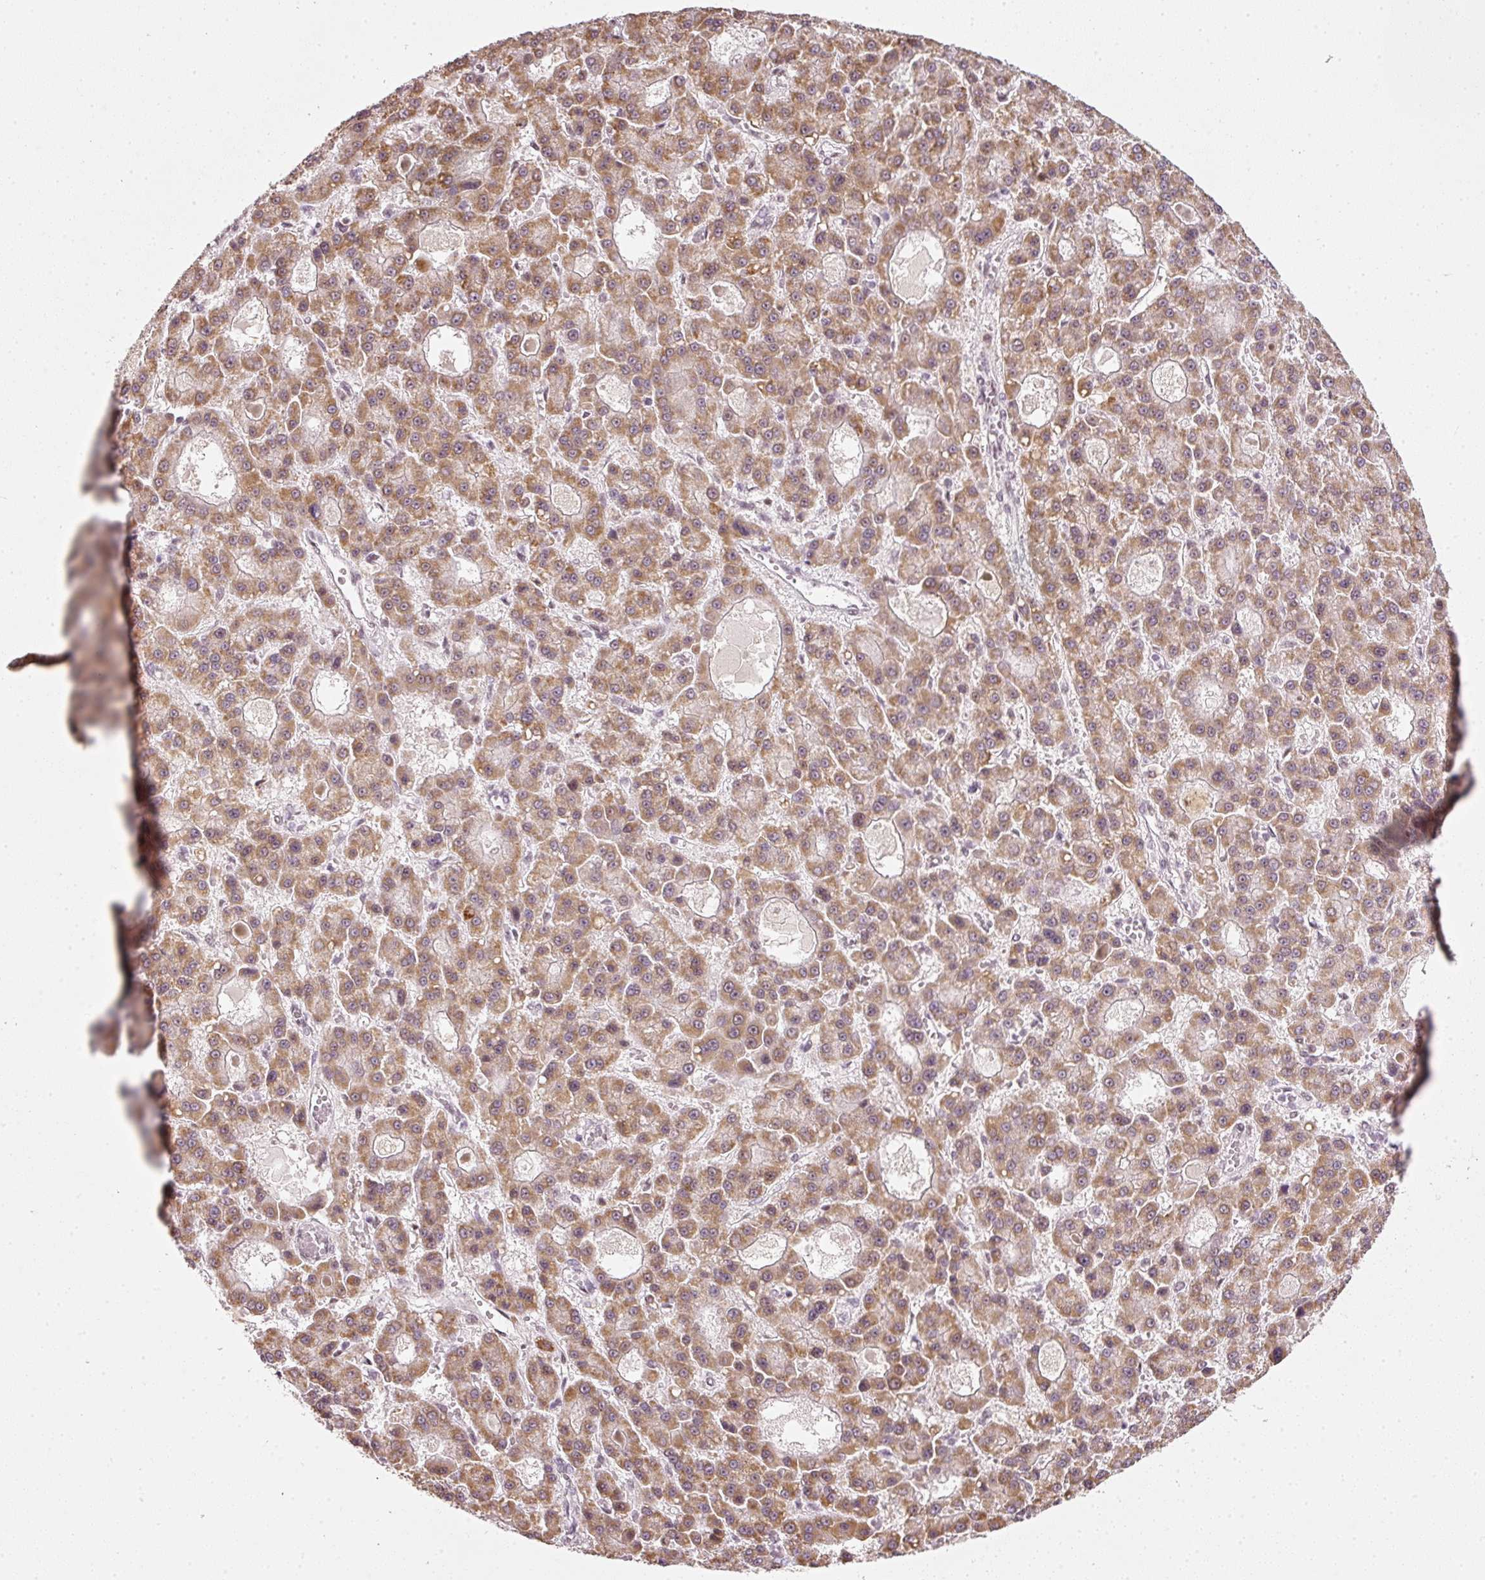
{"staining": {"intensity": "moderate", "quantity": ">75%", "location": "cytoplasmic/membranous"}, "tissue": "liver cancer", "cell_type": "Tumor cells", "image_type": "cancer", "snomed": [{"axis": "morphology", "description": "Carcinoma, Hepatocellular, NOS"}, {"axis": "topography", "description": "Liver"}], "caption": "Hepatocellular carcinoma (liver) stained with a protein marker reveals moderate staining in tumor cells.", "gene": "FSTL3", "patient": {"sex": "male", "age": 70}}